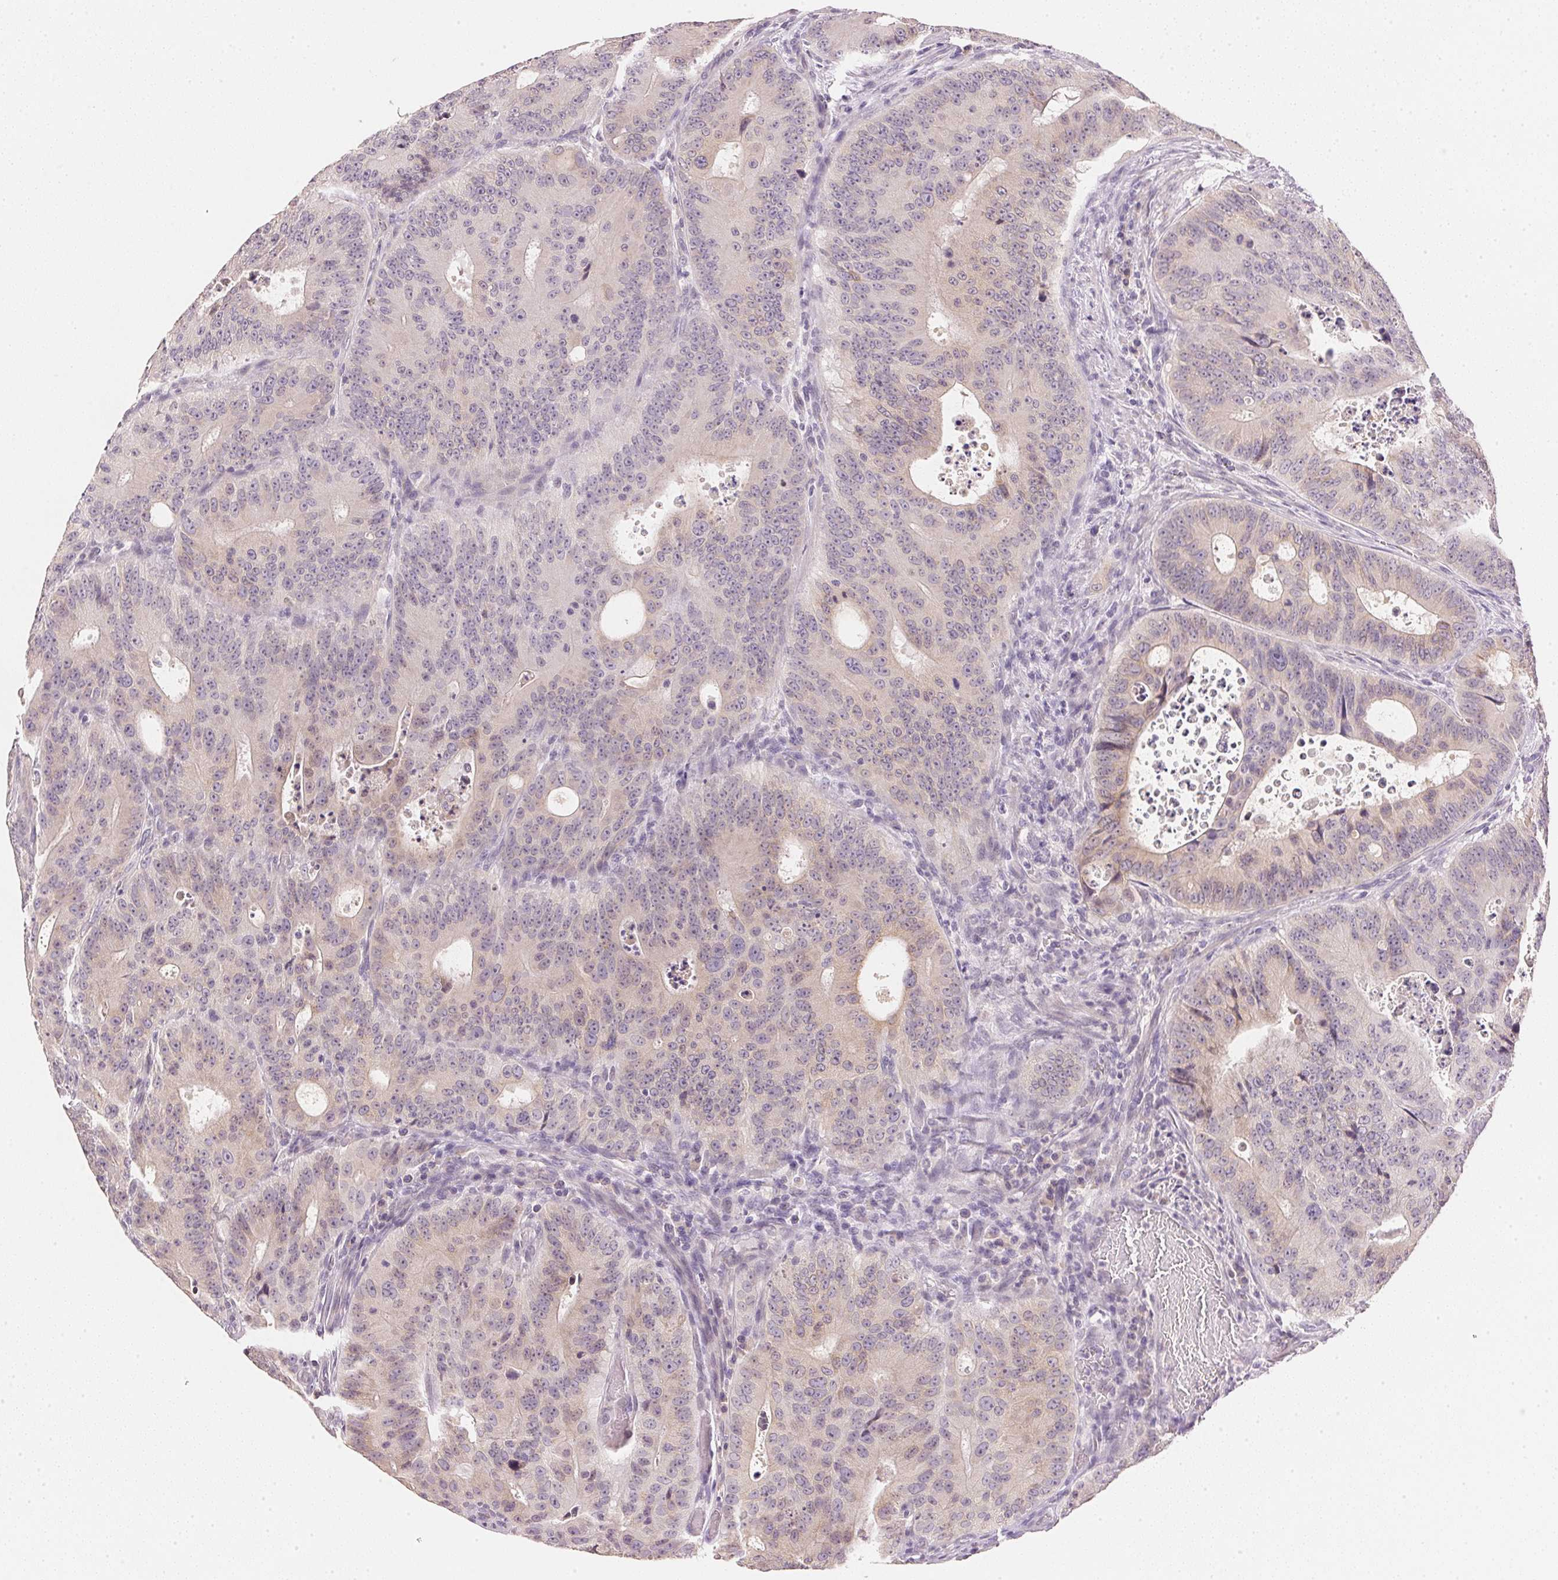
{"staining": {"intensity": "weak", "quantity": "<25%", "location": "cytoplasmic/membranous"}, "tissue": "colorectal cancer", "cell_type": "Tumor cells", "image_type": "cancer", "snomed": [{"axis": "morphology", "description": "Adenocarcinoma, NOS"}, {"axis": "topography", "description": "Colon"}], "caption": "The photomicrograph demonstrates no staining of tumor cells in adenocarcinoma (colorectal).", "gene": "DHCR24", "patient": {"sex": "male", "age": 62}}